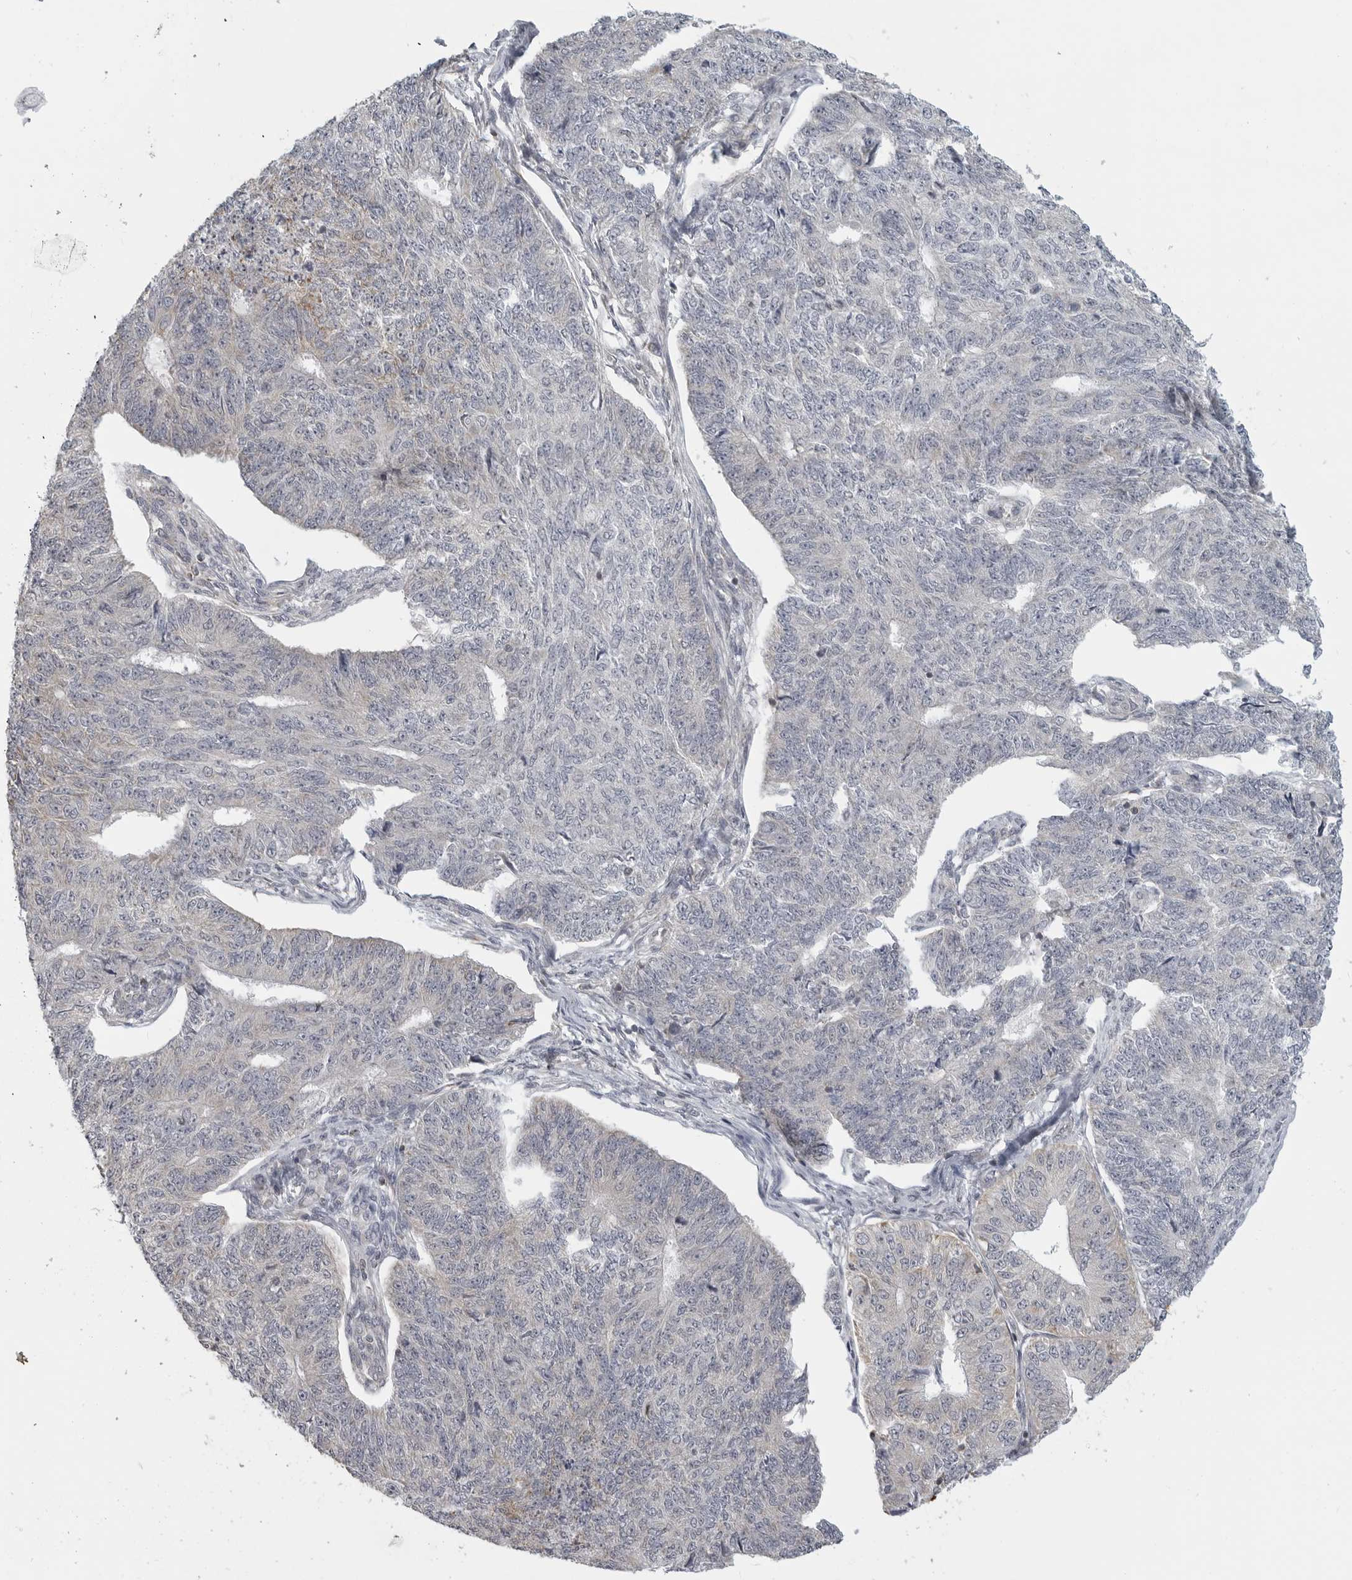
{"staining": {"intensity": "negative", "quantity": "none", "location": "none"}, "tissue": "endometrial cancer", "cell_type": "Tumor cells", "image_type": "cancer", "snomed": [{"axis": "morphology", "description": "Adenocarcinoma, NOS"}, {"axis": "topography", "description": "Endometrium"}], "caption": "DAB (3,3'-diaminobenzidine) immunohistochemical staining of human endometrial cancer (adenocarcinoma) displays no significant positivity in tumor cells.", "gene": "MAP7D1", "patient": {"sex": "female", "age": 32}}